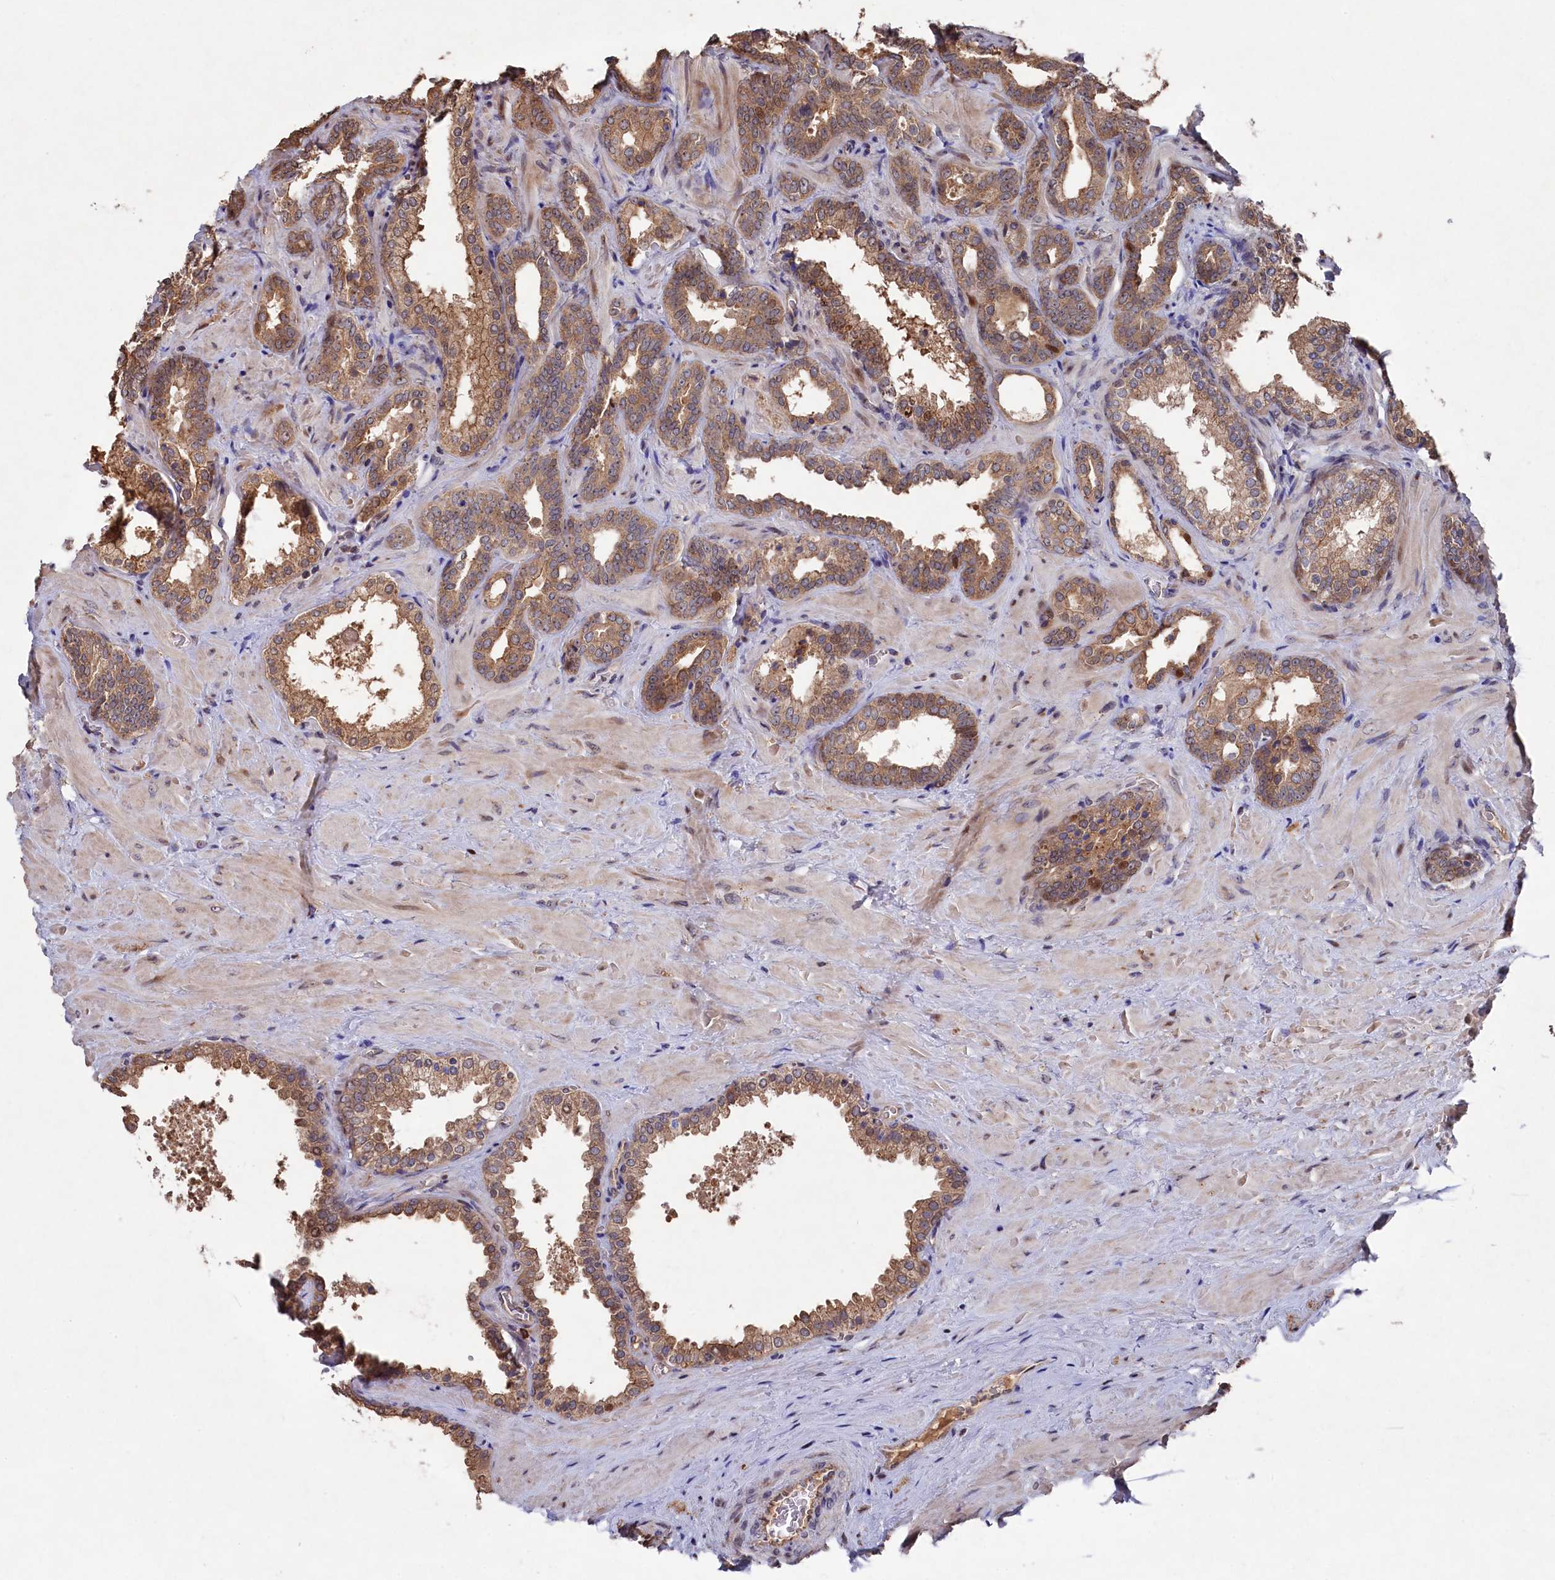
{"staining": {"intensity": "moderate", "quantity": ">75%", "location": "cytoplasmic/membranous"}, "tissue": "prostate cancer", "cell_type": "Tumor cells", "image_type": "cancer", "snomed": [{"axis": "morphology", "description": "Adenocarcinoma, High grade"}, {"axis": "topography", "description": "Prostate"}], "caption": "Immunohistochemical staining of high-grade adenocarcinoma (prostate) demonstrates medium levels of moderate cytoplasmic/membranous protein expression in approximately >75% of tumor cells.", "gene": "NAA60", "patient": {"sex": "male", "age": 64}}